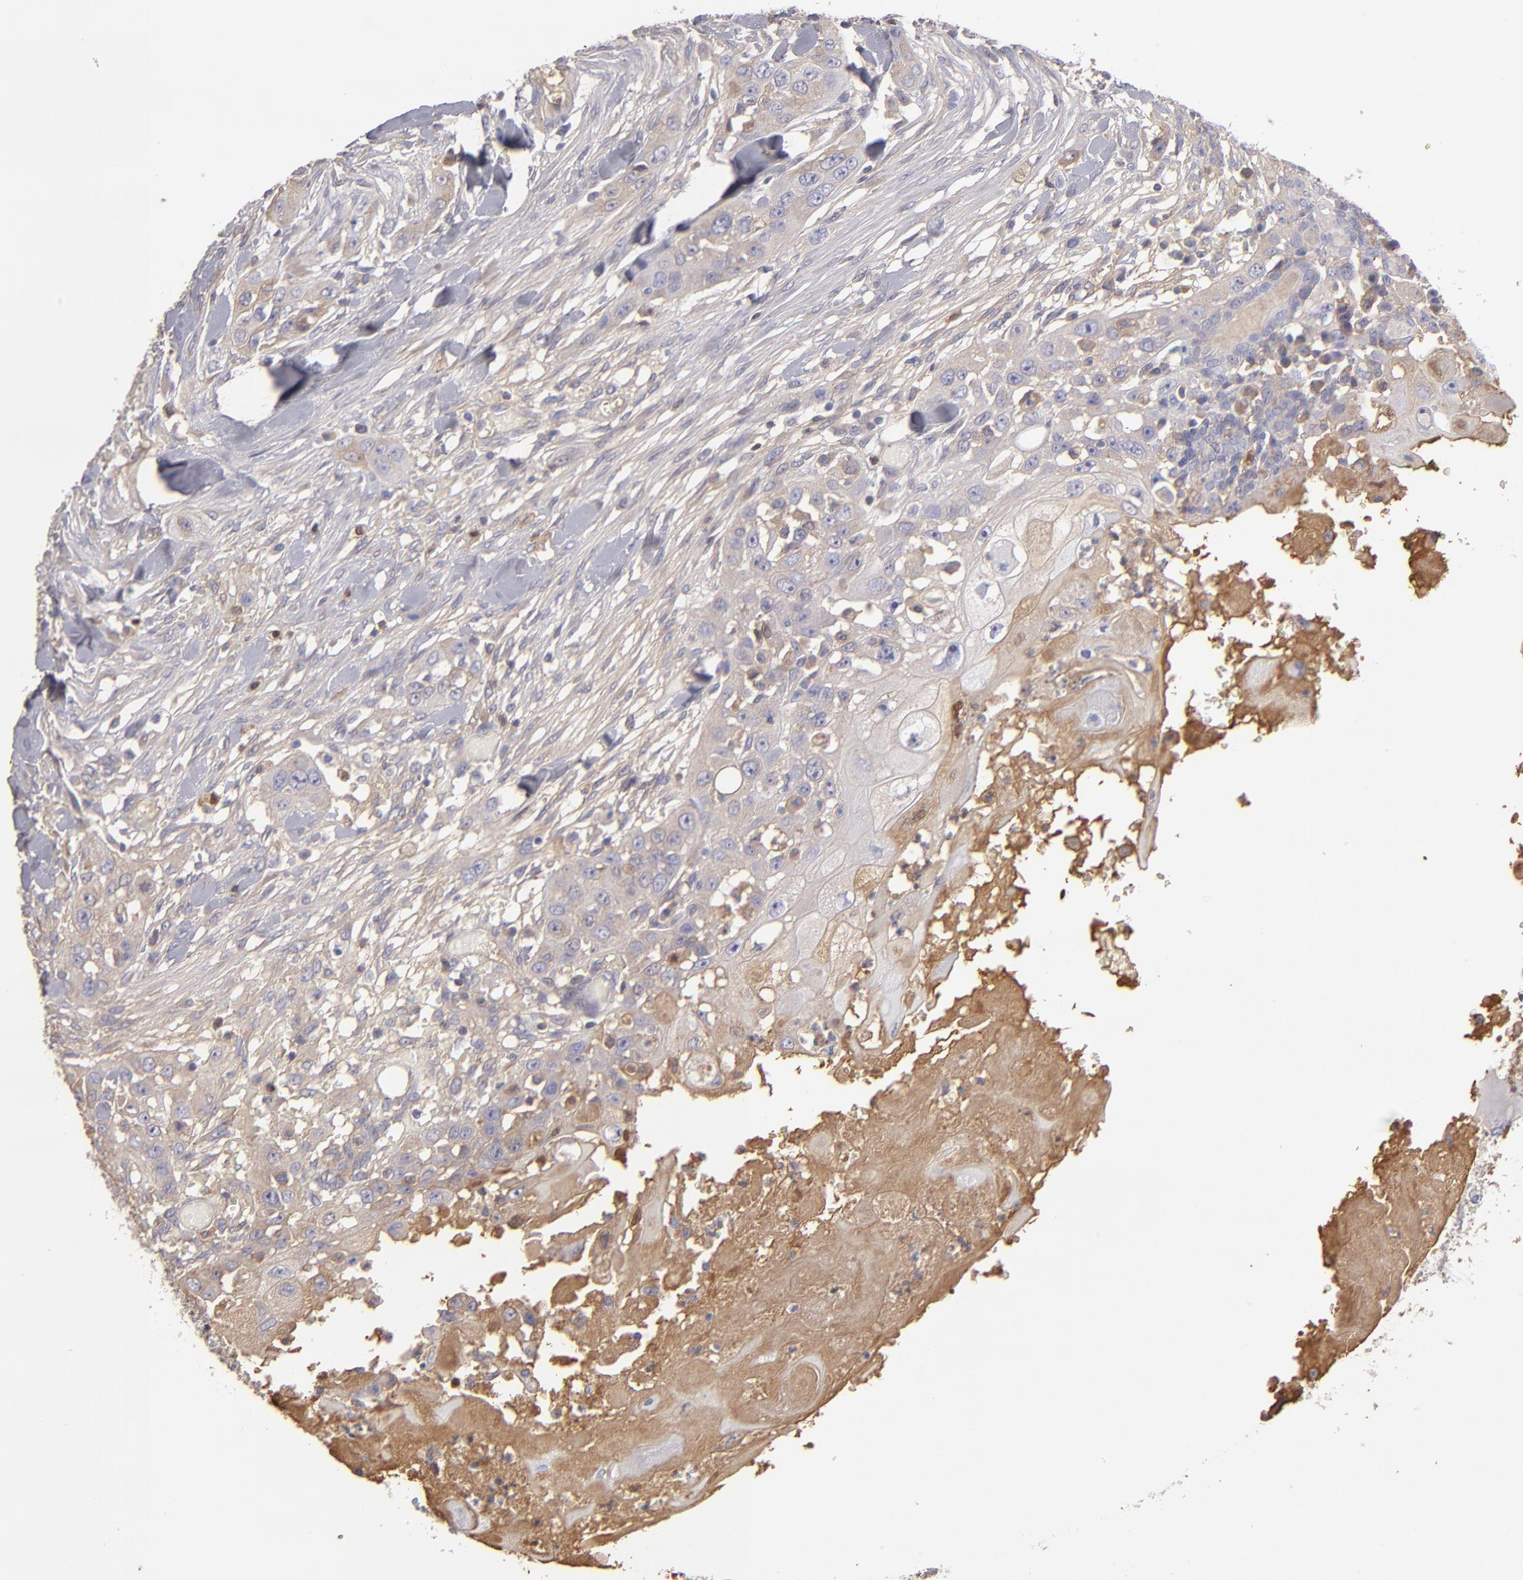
{"staining": {"intensity": "weak", "quantity": ">75%", "location": "cytoplasmic/membranous"}, "tissue": "head and neck cancer", "cell_type": "Tumor cells", "image_type": "cancer", "snomed": [{"axis": "morphology", "description": "Neoplasm, malignant, NOS"}, {"axis": "topography", "description": "Salivary gland"}, {"axis": "topography", "description": "Head-Neck"}], "caption": "This photomicrograph shows immunohistochemistry (IHC) staining of human head and neck cancer (malignant neoplasm), with low weak cytoplasmic/membranous expression in approximately >75% of tumor cells.", "gene": "ABCC4", "patient": {"sex": "male", "age": 43}}